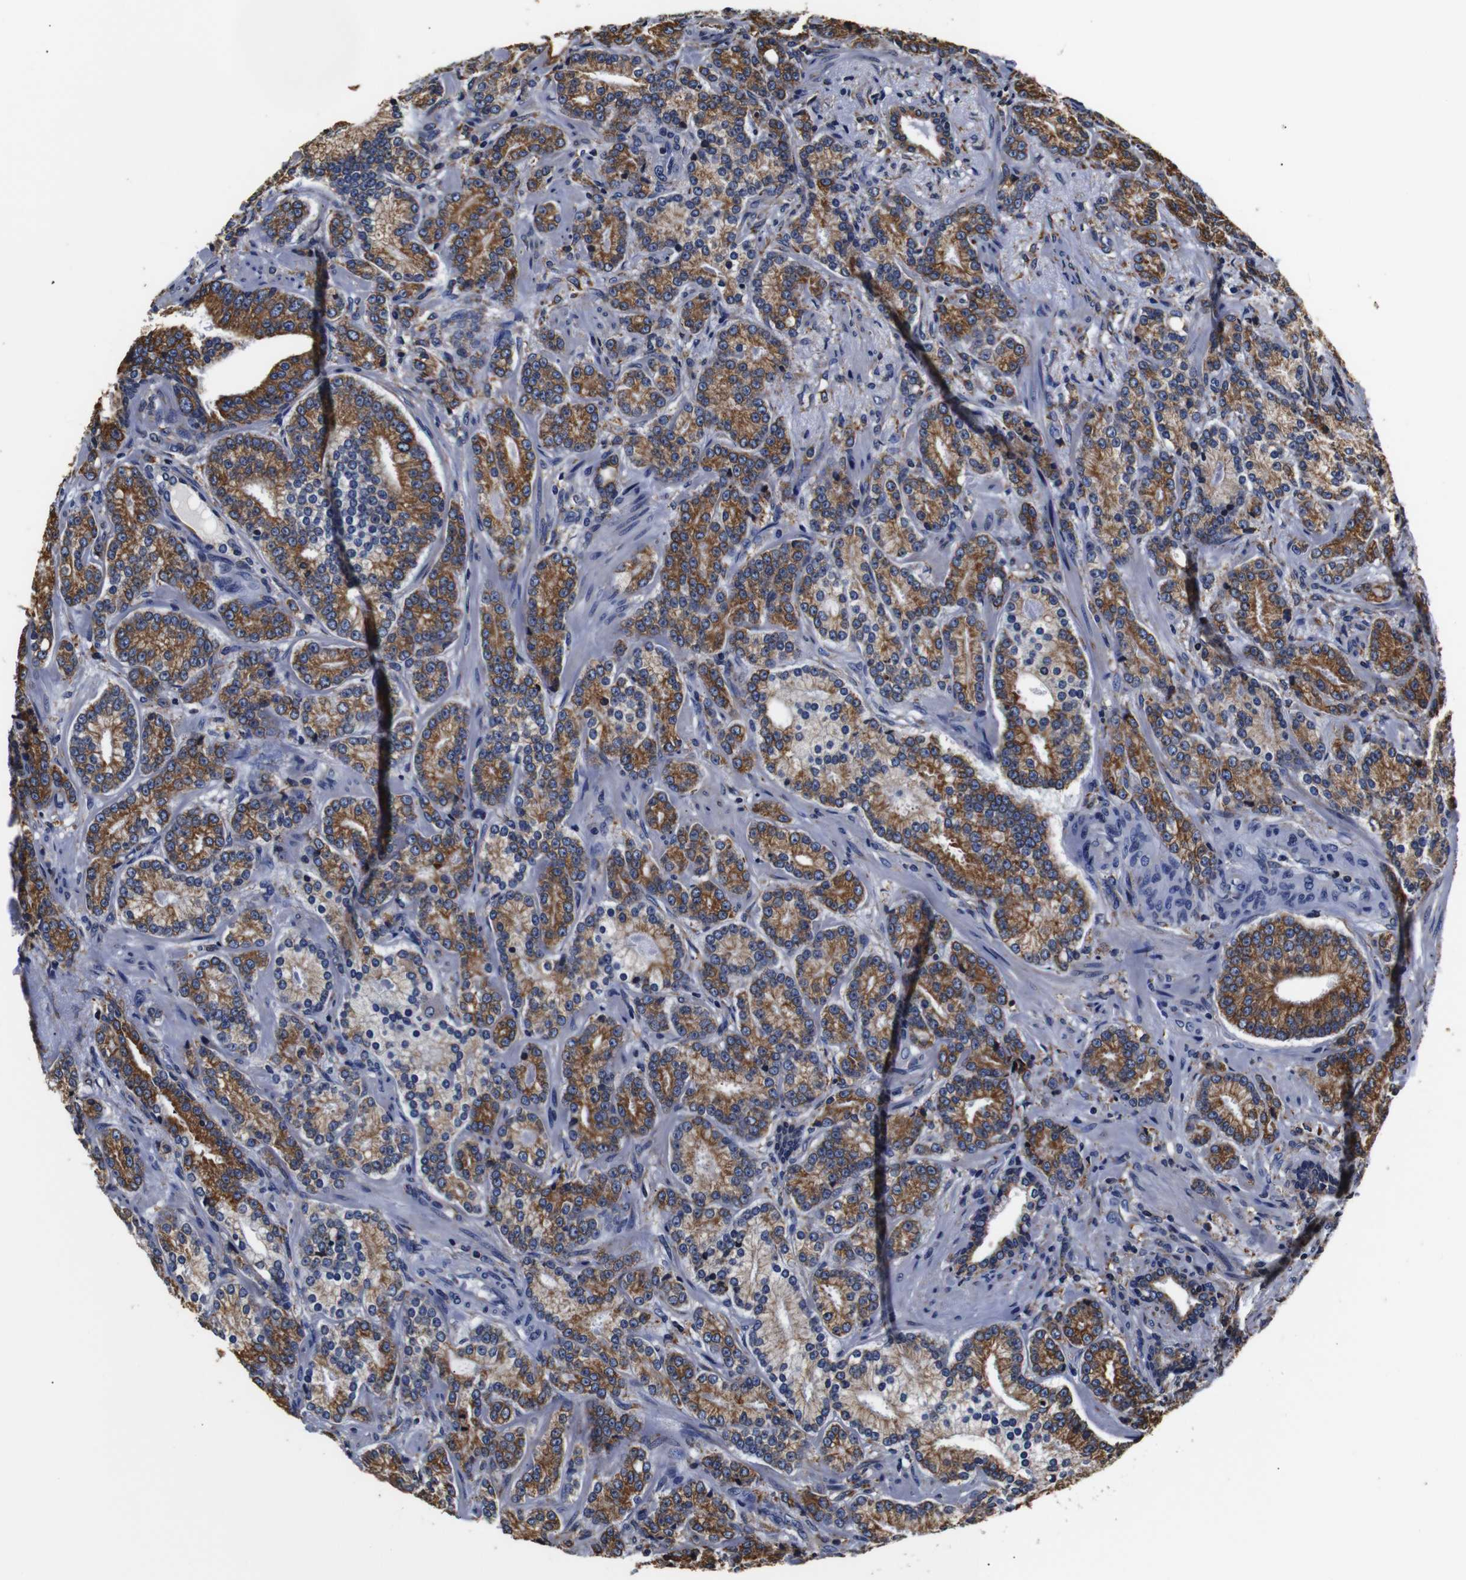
{"staining": {"intensity": "strong", "quantity": ">75%", "location": "cytoplasmic/membranous"}, "tissue": "prostate cancer", "cell_type": "Tumor cells", "image_type": "cancer", "snomed": [{"axis": "morphology", "description": "Adenocarcinoma, High grade"}, {"axis": "topography", "description": "Prostate"}], "caption": "Human prostate adenocarcinoma (high-grade) stained for a protein (brown) displays strong cytoplasmic/membranous positive positivity in about >75% of tumor cells.", "gene": "PPIB", "patient": {"sex": "male", "age": 61}}